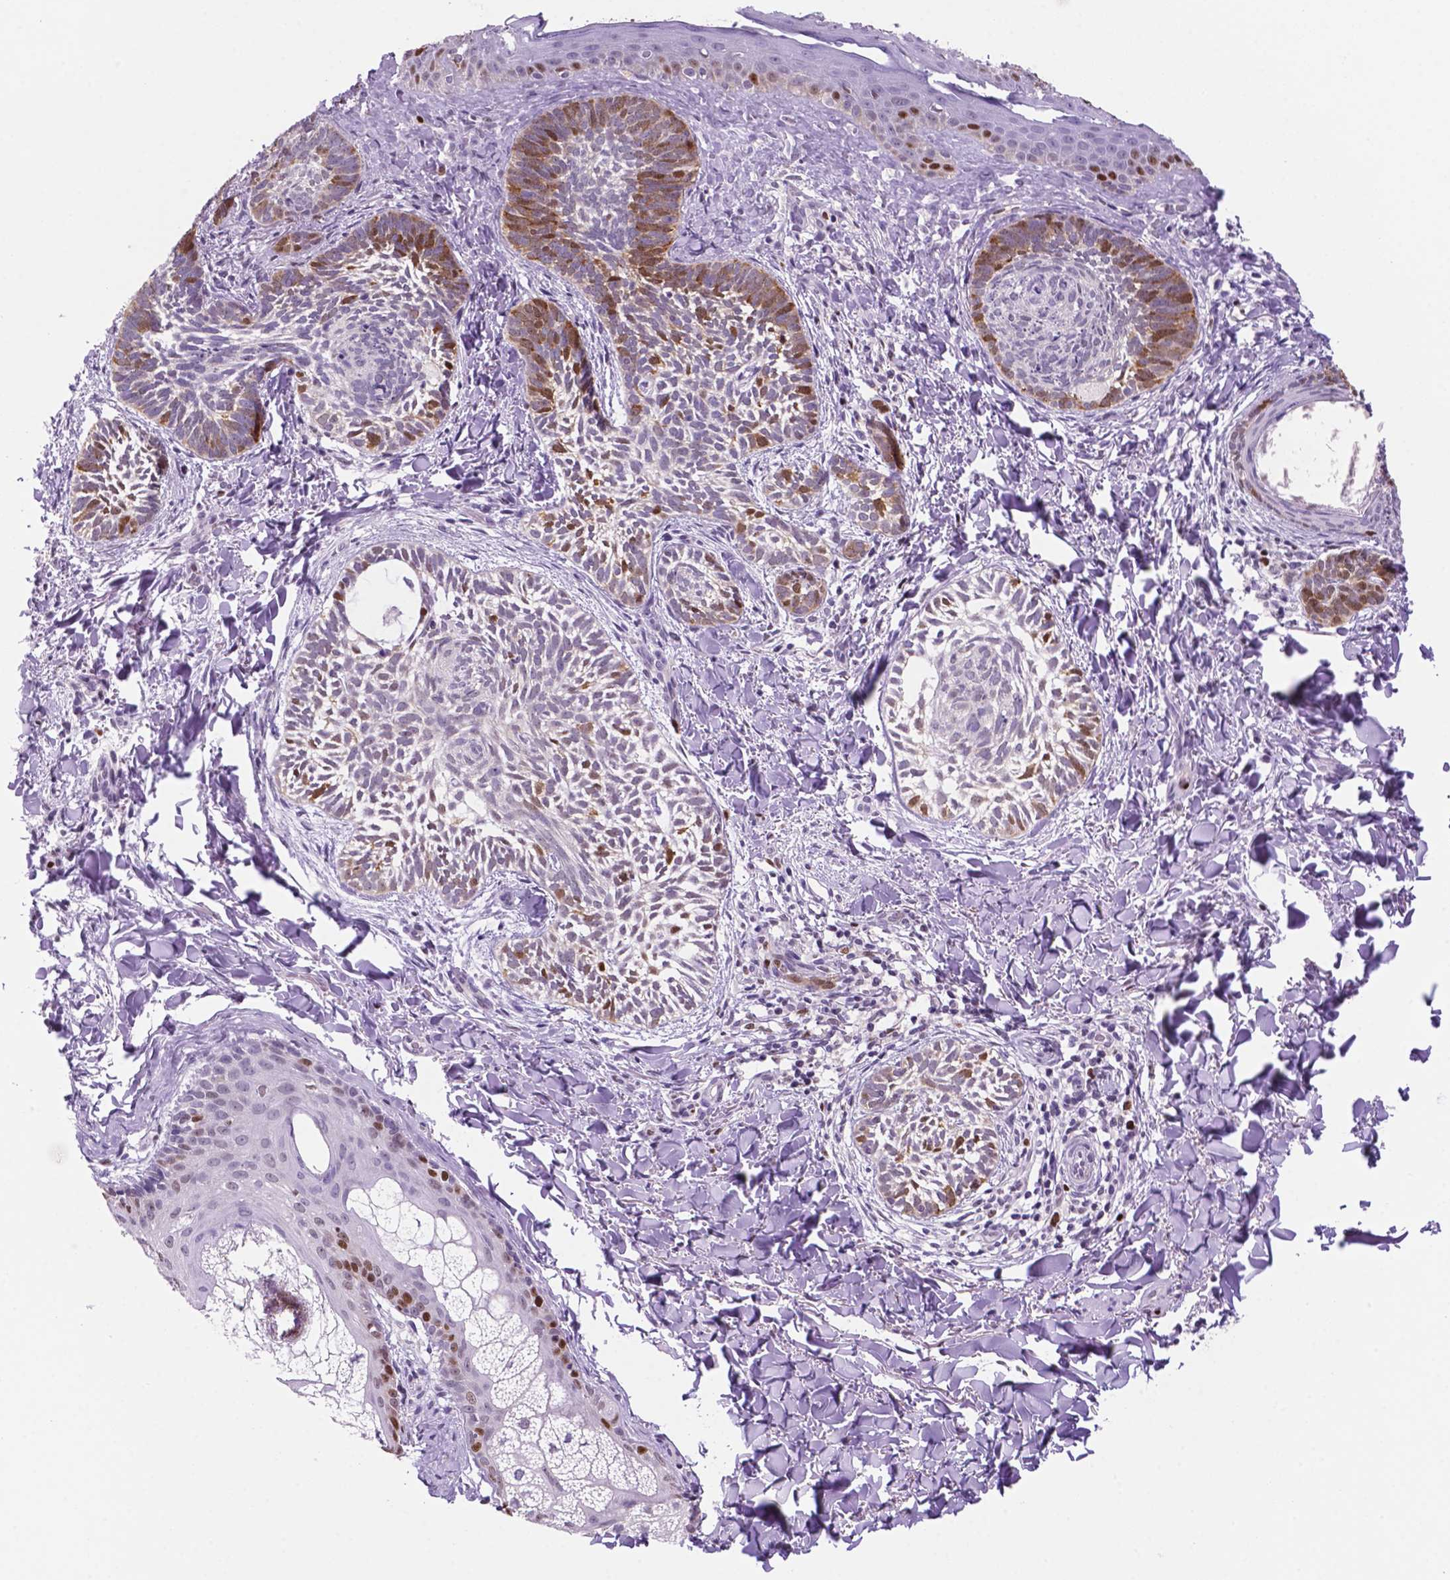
{"staining": {"intensity": "moderate", "quantity": "25%-75%", "location": "cytoplasmic/membranous,nuclear"}, "tissue": "skin cancer", "cell_type": "Tumor cells", "image_type": "cancer", "snomed": [{"axis": "morphology", "description": "Normal tissue, NOS"}, {"axis": "morphology", "description": "Basal cell carcinoma"}, {"axis": "topography", "description": "Skin"}], "caption": "Immunohistochemistry image of skin basal cell carcinoma stained for a protein (brown), which reveals medium levels of moderate cytoplasmic/membranous and nuclear expression in approximately 25%-75% of tumor cells.", "gene": "NCAPH2", "patient": {"sex": "male", "age": 46}}